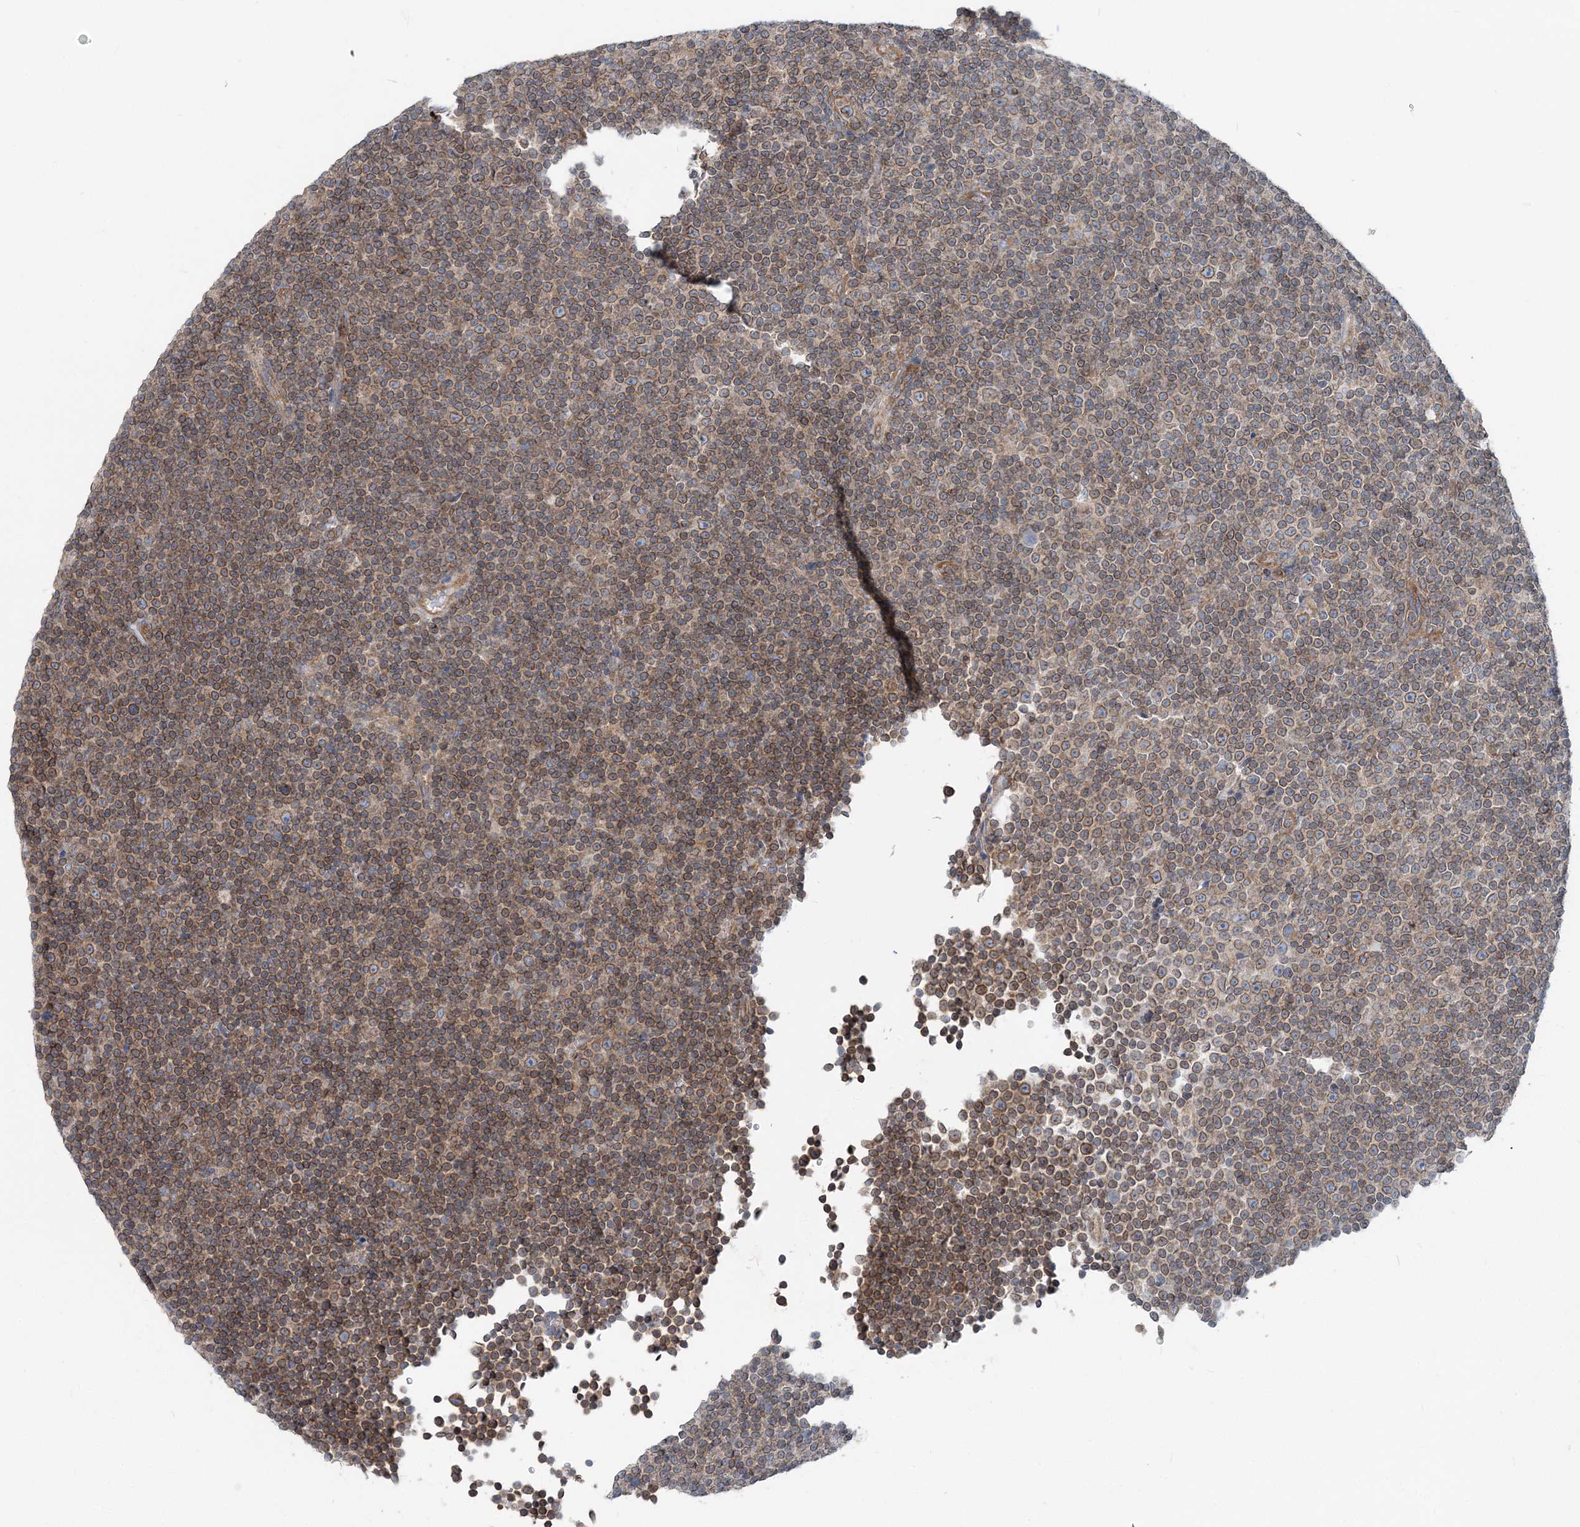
{"staining": {"intensity": "moderate", "quantity": ">75%", "location": "cytoplasmic/membranous"}, "tissue": "lymphoma", "cell_type": "Tumor cells", "image_type": "cancer", "snomed": [{"axis": "morphology", "description": "Malignant lymphoma, non-Hodgkin's type, Low grade"}, {"axis": "topography", "description": "Lymph node"}], "caption": "There is medium levels of moderate cytoplasmic/membranous expression in tumor cells of low-grade malignant lymphoma, non-Hodgkin's type, as demonstrated by immunohistochemical staining (brown color).", "gene": "MOB4", "patient": {"sex": "female", "age": 67}}